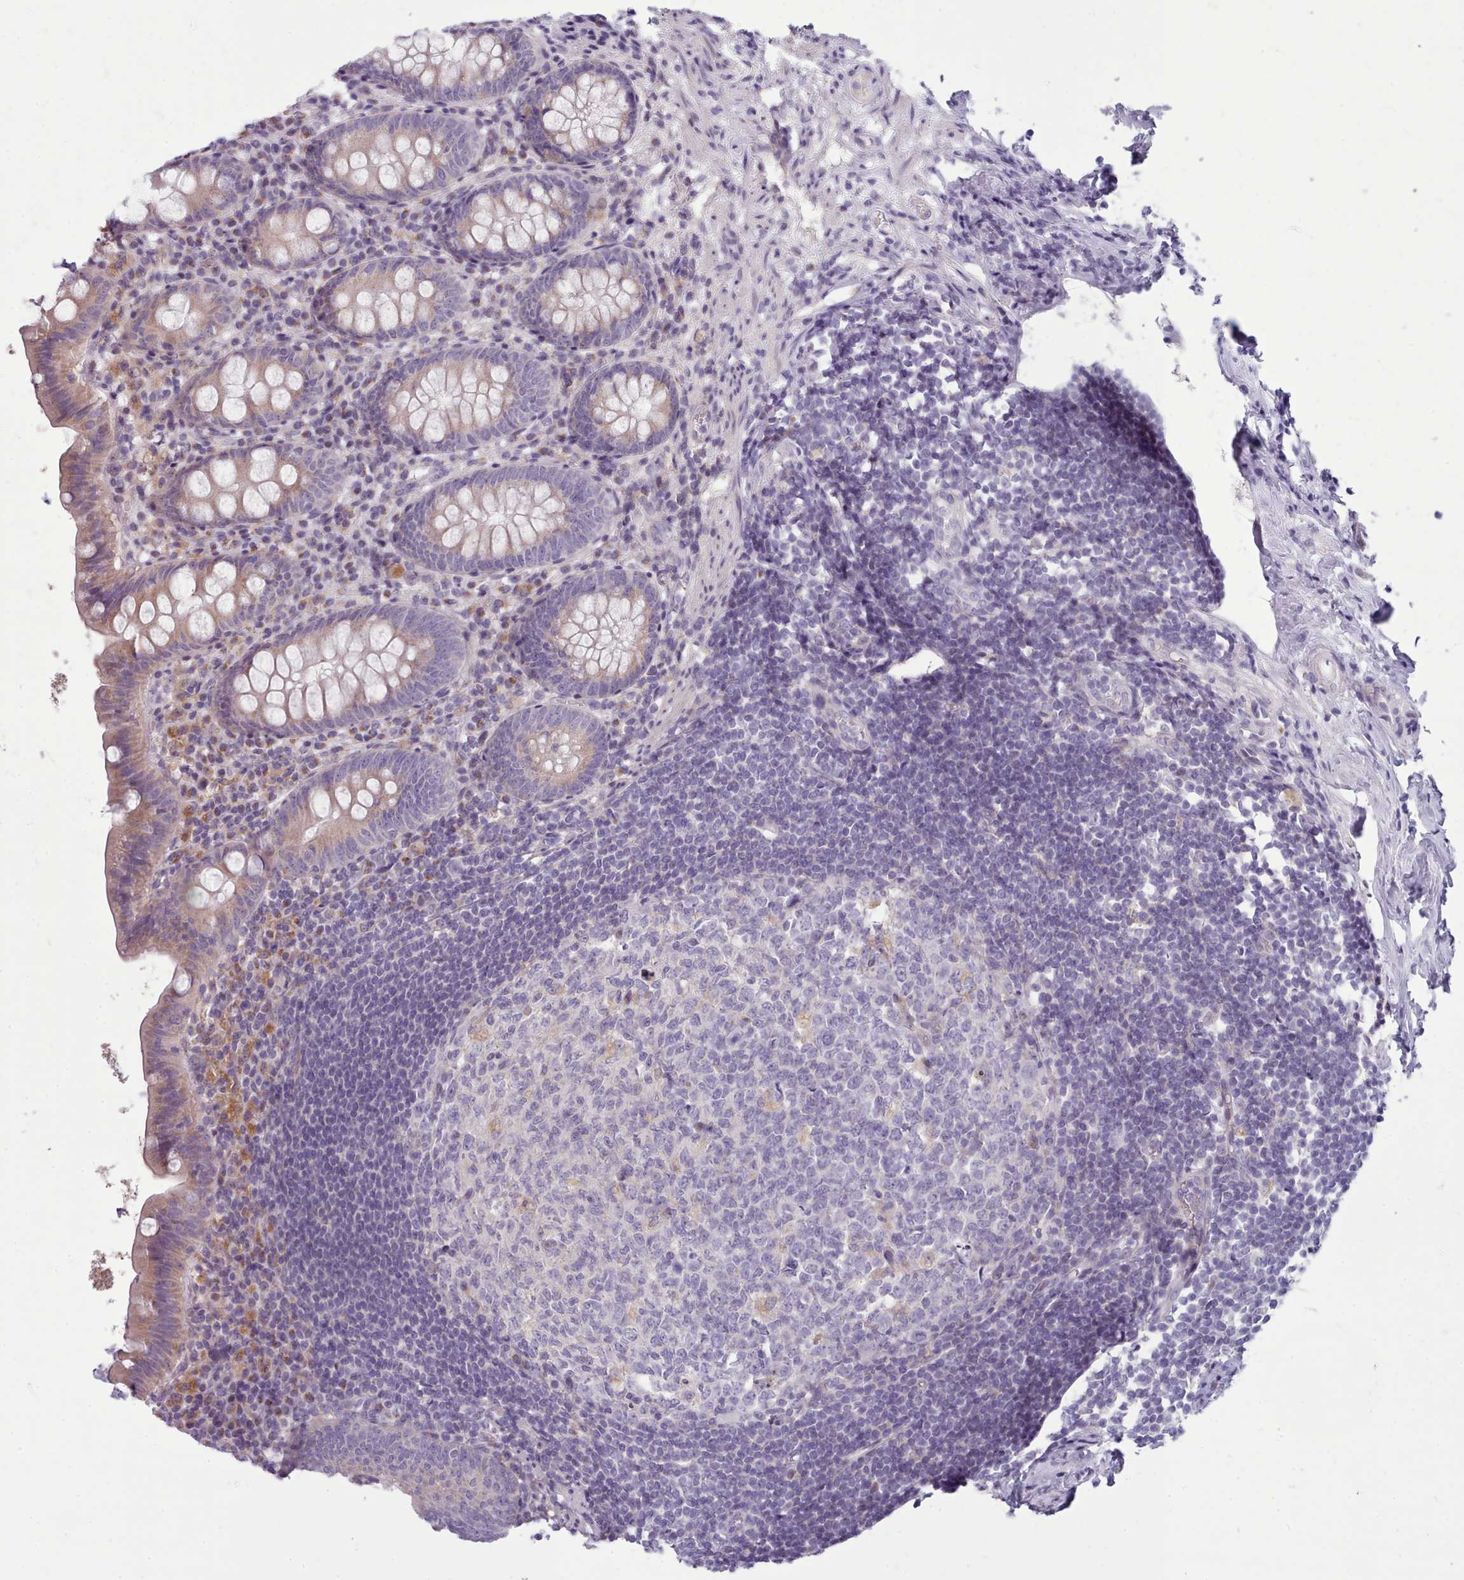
{"staining": {"intensity": "moderate", "quantity": "25%-75%", "location": "cytoplasmic/membranous"}, "tissue": "appendix", "cell_type": "Glandular cells", "image_type": "normal", "snomed": [{"axis": "morphology", "description": "Normal tissue, NOS"}, {"axis": "topography", "description": "Appendix"}], "caption": "Normal appendix was stained to show a protein in brown. There is medium levels of moderate cytoplasmic/membranous expression in approximately 25%-75% of glandular cells. The protein is stained brown, and the nuclei are stained in blue (DAB IHC with brightfield microscopy, high magnification).", "gene": "MYRFL", "patient": {"sex": "female", "age": 51}}